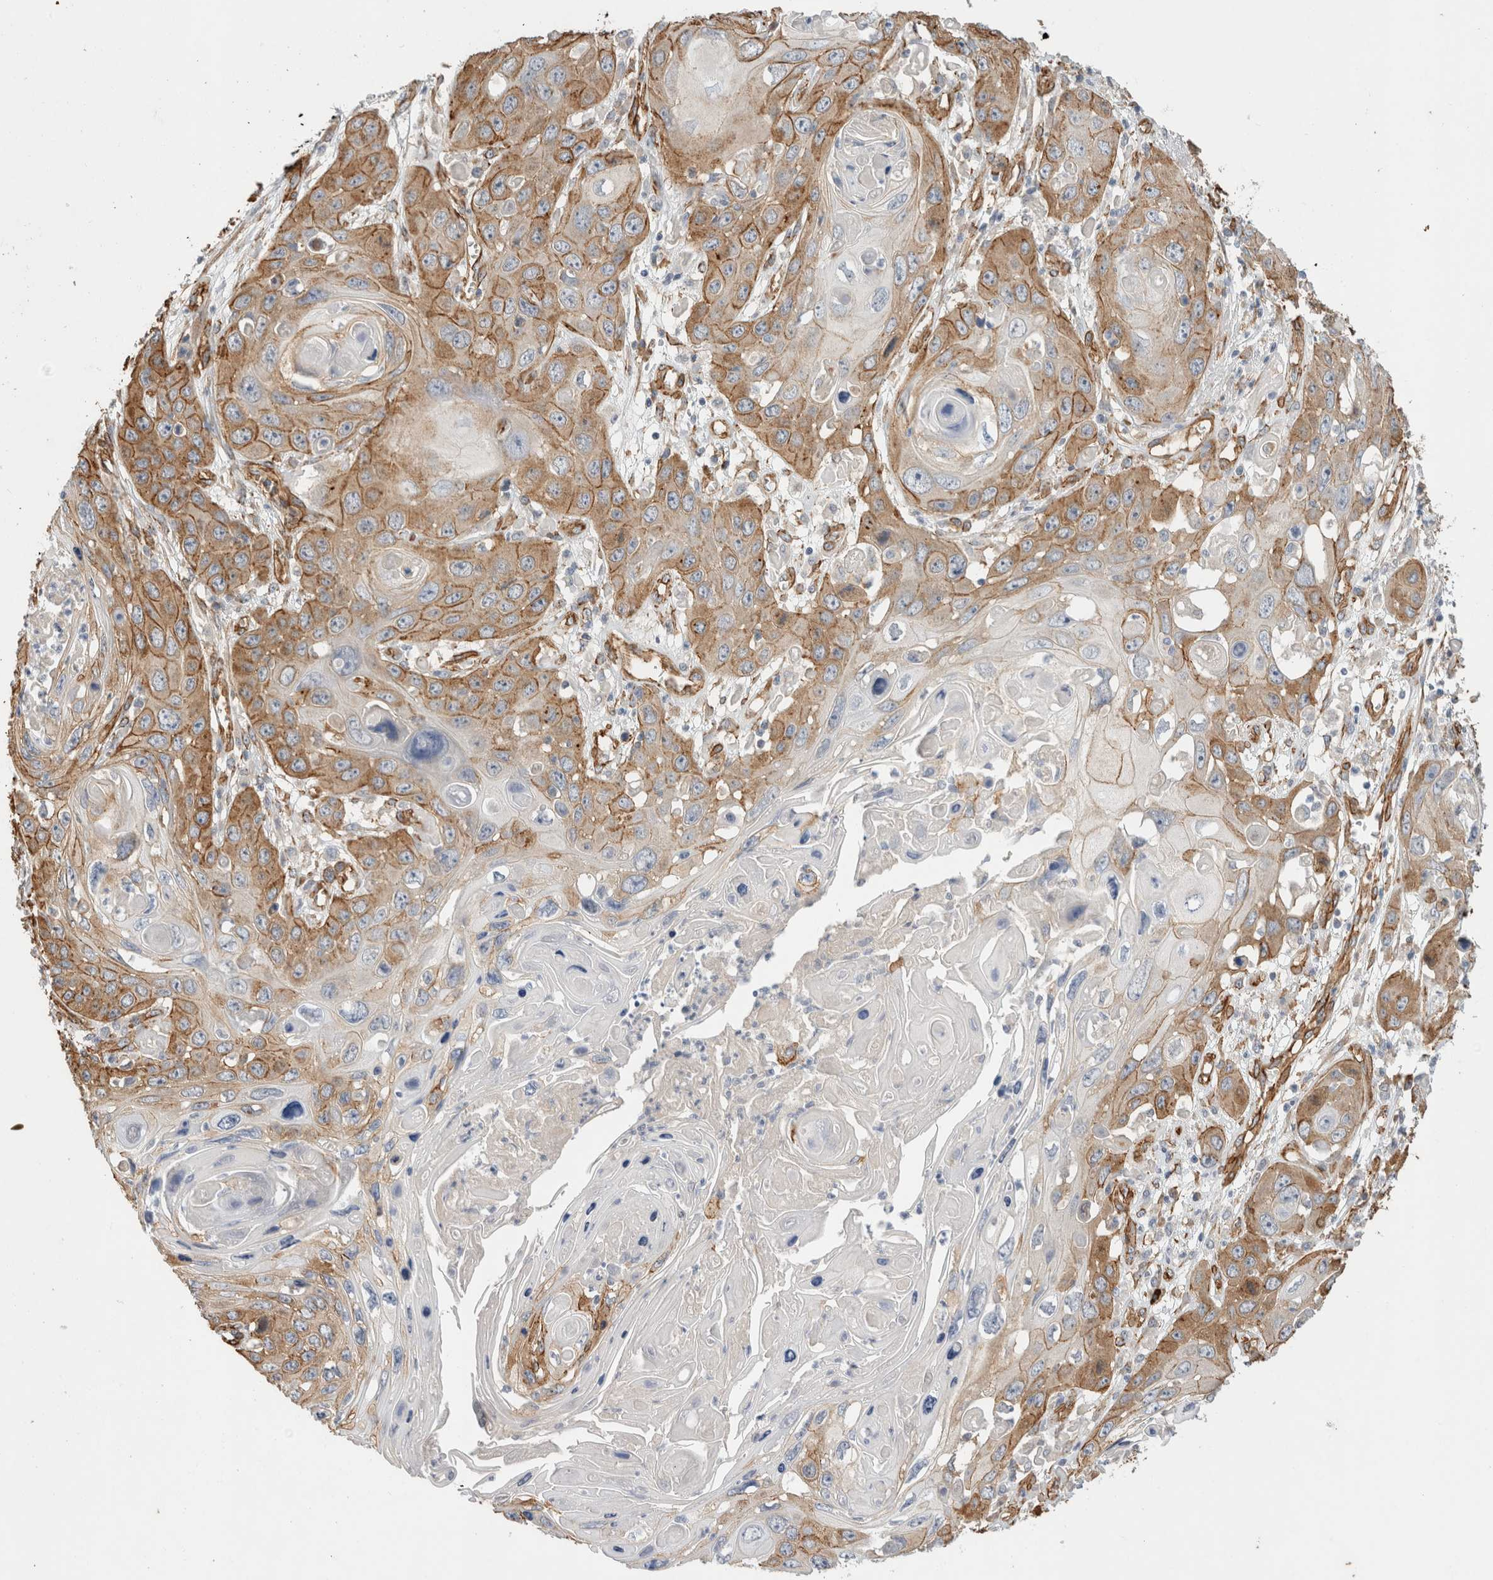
{"staining": {"intensity": "moderate", "quantity": "25%-75%", "location": "cytoplasmic/membranous"}, "tissue": "skin cancer", "cell_type": "Tumor cells", "image_type": "cancer", "snomed": [{"axis": "morphology", "description": "Squamous cell carcinoma, NOS"}, {"axis": "topography", "description": "Skin"}], "caption": "Immunohistochemical staining of human skin squamous cell carcinoma reveals medium levels of moderate cytoplasmic/membranous staining in approximately 25%-75% of tumor cells.", "gene": "JMJD4", "patient": {"sex": "male", "age": 55}}